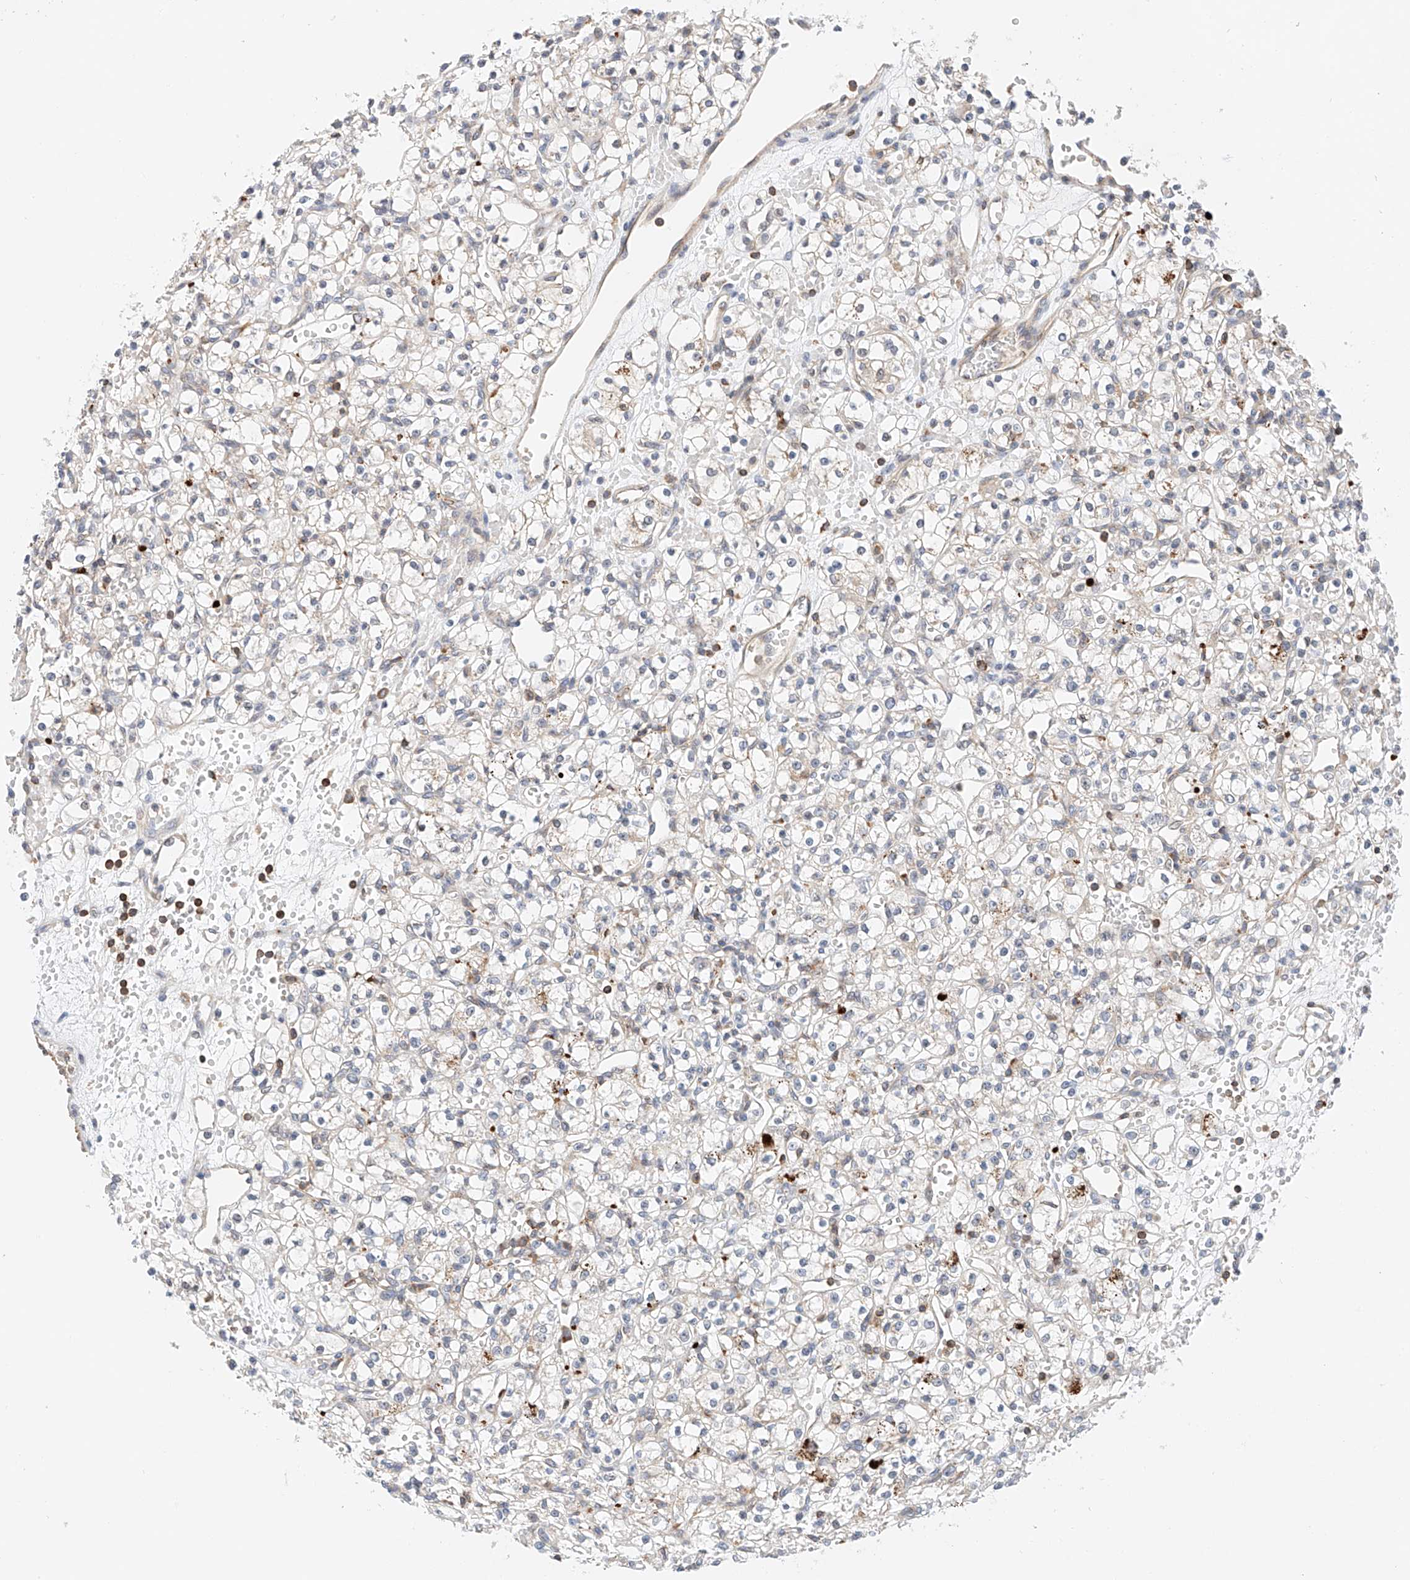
{"staining": {"intensity": "negative", "quantity": "none", "location": "none"}, "tissue": "renal cancer", "cell_type": "Tumor cells", "image_type": "cancer", "snomed": [{"axis": "morphology", "description": "Adenocarcinoma, NOS"}, {"axis": "topography", "description": "Kidney"}], "caption": "Human adenocarcinoma (renal) stained for a protein using immunohistochemistry exhibits no expression in tumor cells.", "gene": "MFN2", "patient": {"sex": "female", "age": 59}}